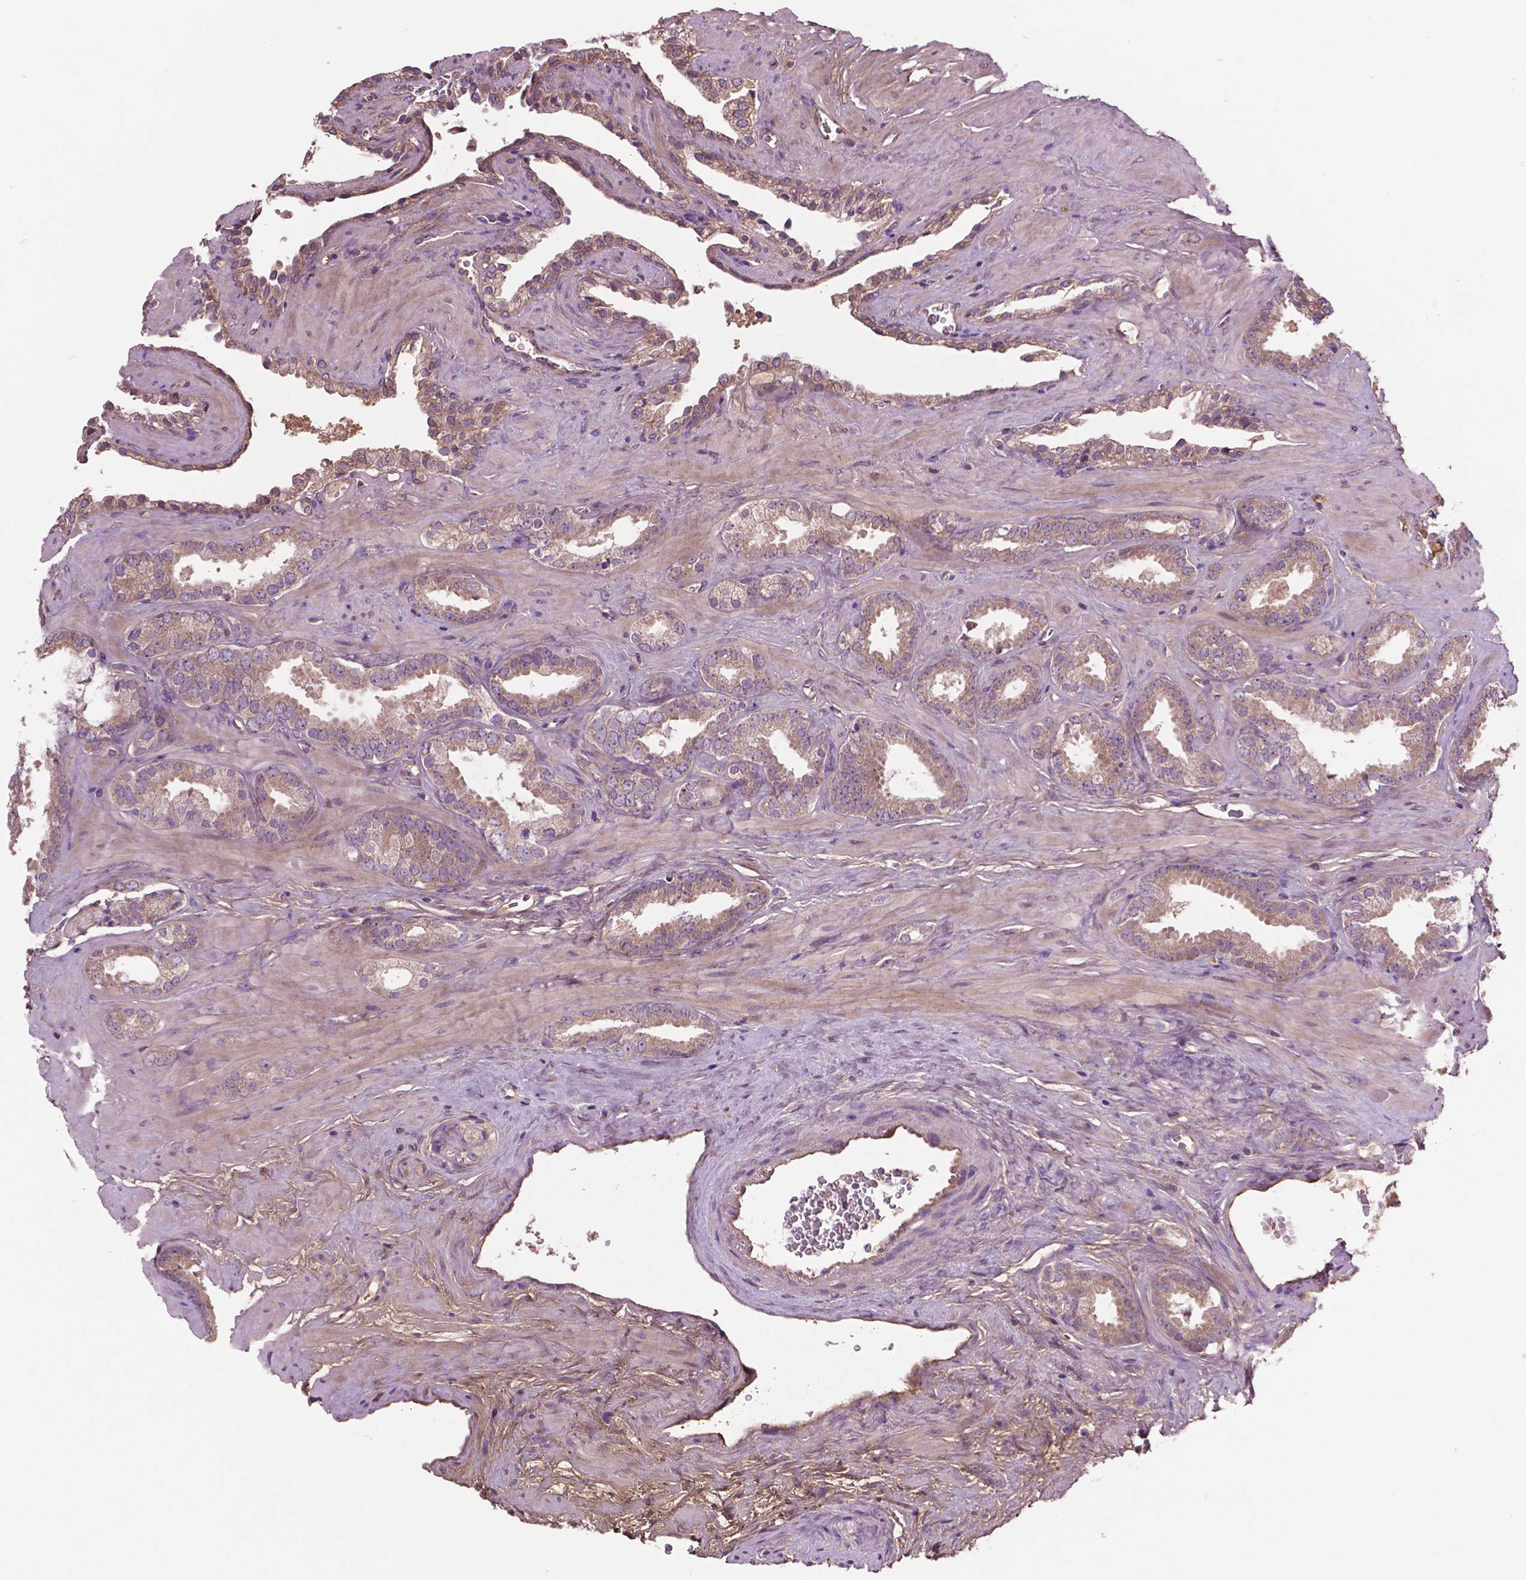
{"staining": {"intensity": "weak", "quantity": ">75%", "location": "cytoplasmic/membranous"}, "tissue": "prostate cancer", "cell_type": "Tumor cells", "image_type": "cancer", "snomed": [{"axis": "morphology", "description": "Adenocarcinoma, Low grade"}, {"axis": "topography", "description": "Prostate"}], "caption": "This micrograph reveals immunohistochemistry (IHC) staining of human prostate cancer (adenocarcinoma (low-grade)), with low weak cytoplasmic/membranous expression in about >75% of tumor cells.", "gene": "GJA9", "patient": {"sex": "male", "age": 62}}